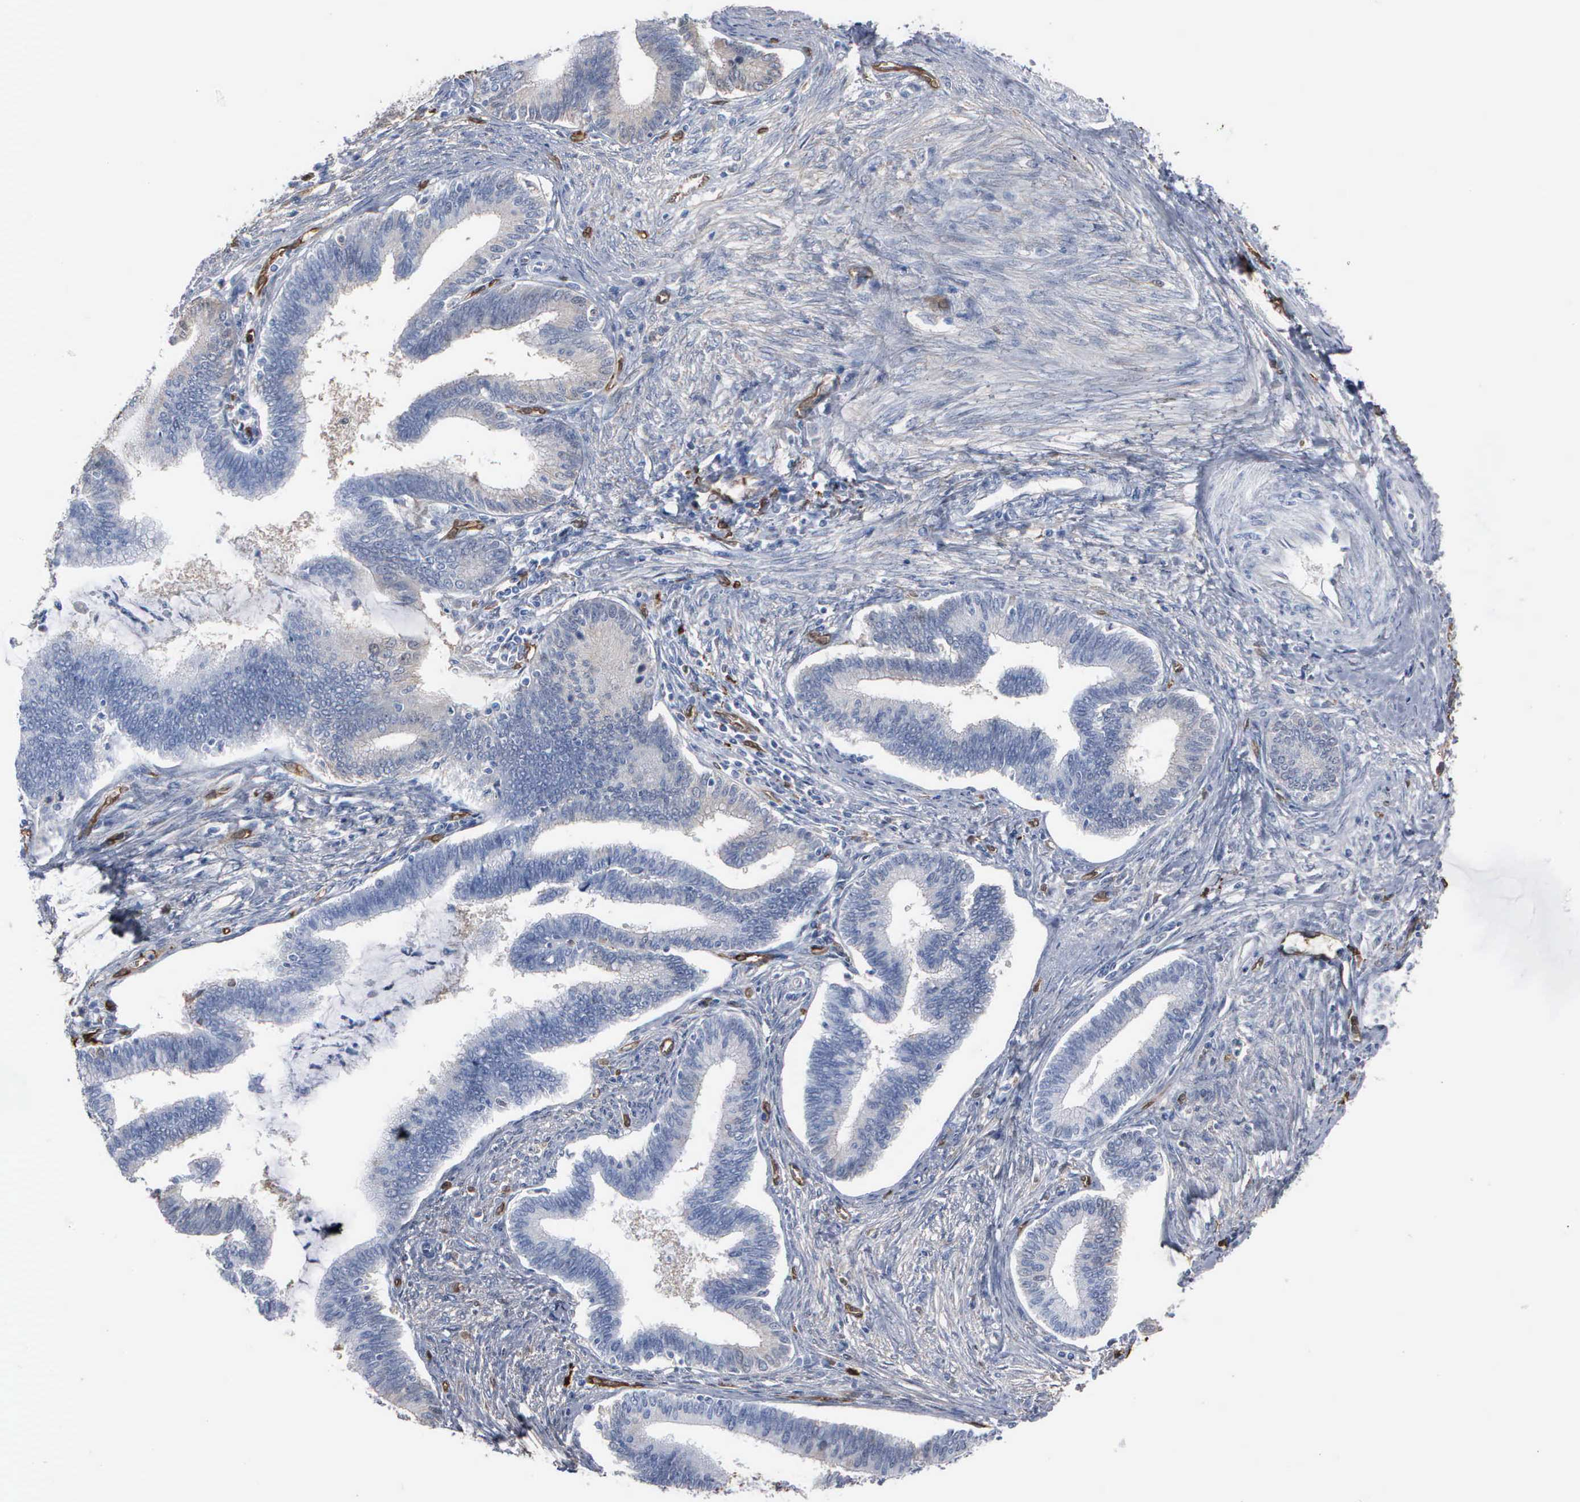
{"staining": {"intensity": "negative", "quantity": "none", "location": "none"}, "tissue": "cervical cancer", "cell_type": "Tumor cells", "image_type": "cancer", "snomed": [{"axis": "morphology", "description": "Adenocarcinoma, NOS"}, {"axis": "topography", "description": "Cervix"}], "caption": "Immunohistochemistry (IHC) histopathology image of cervical adenocarcinoma stained for a protein (brown), which exhibits no expression in tumor cells. (DAB (3,3'-diaminobenzidine) immunohistochemistry visualized using brightfield microscopy, high magnification).", "gene": "FSCN1", "patient": {"sex": "female", "age": 36}}